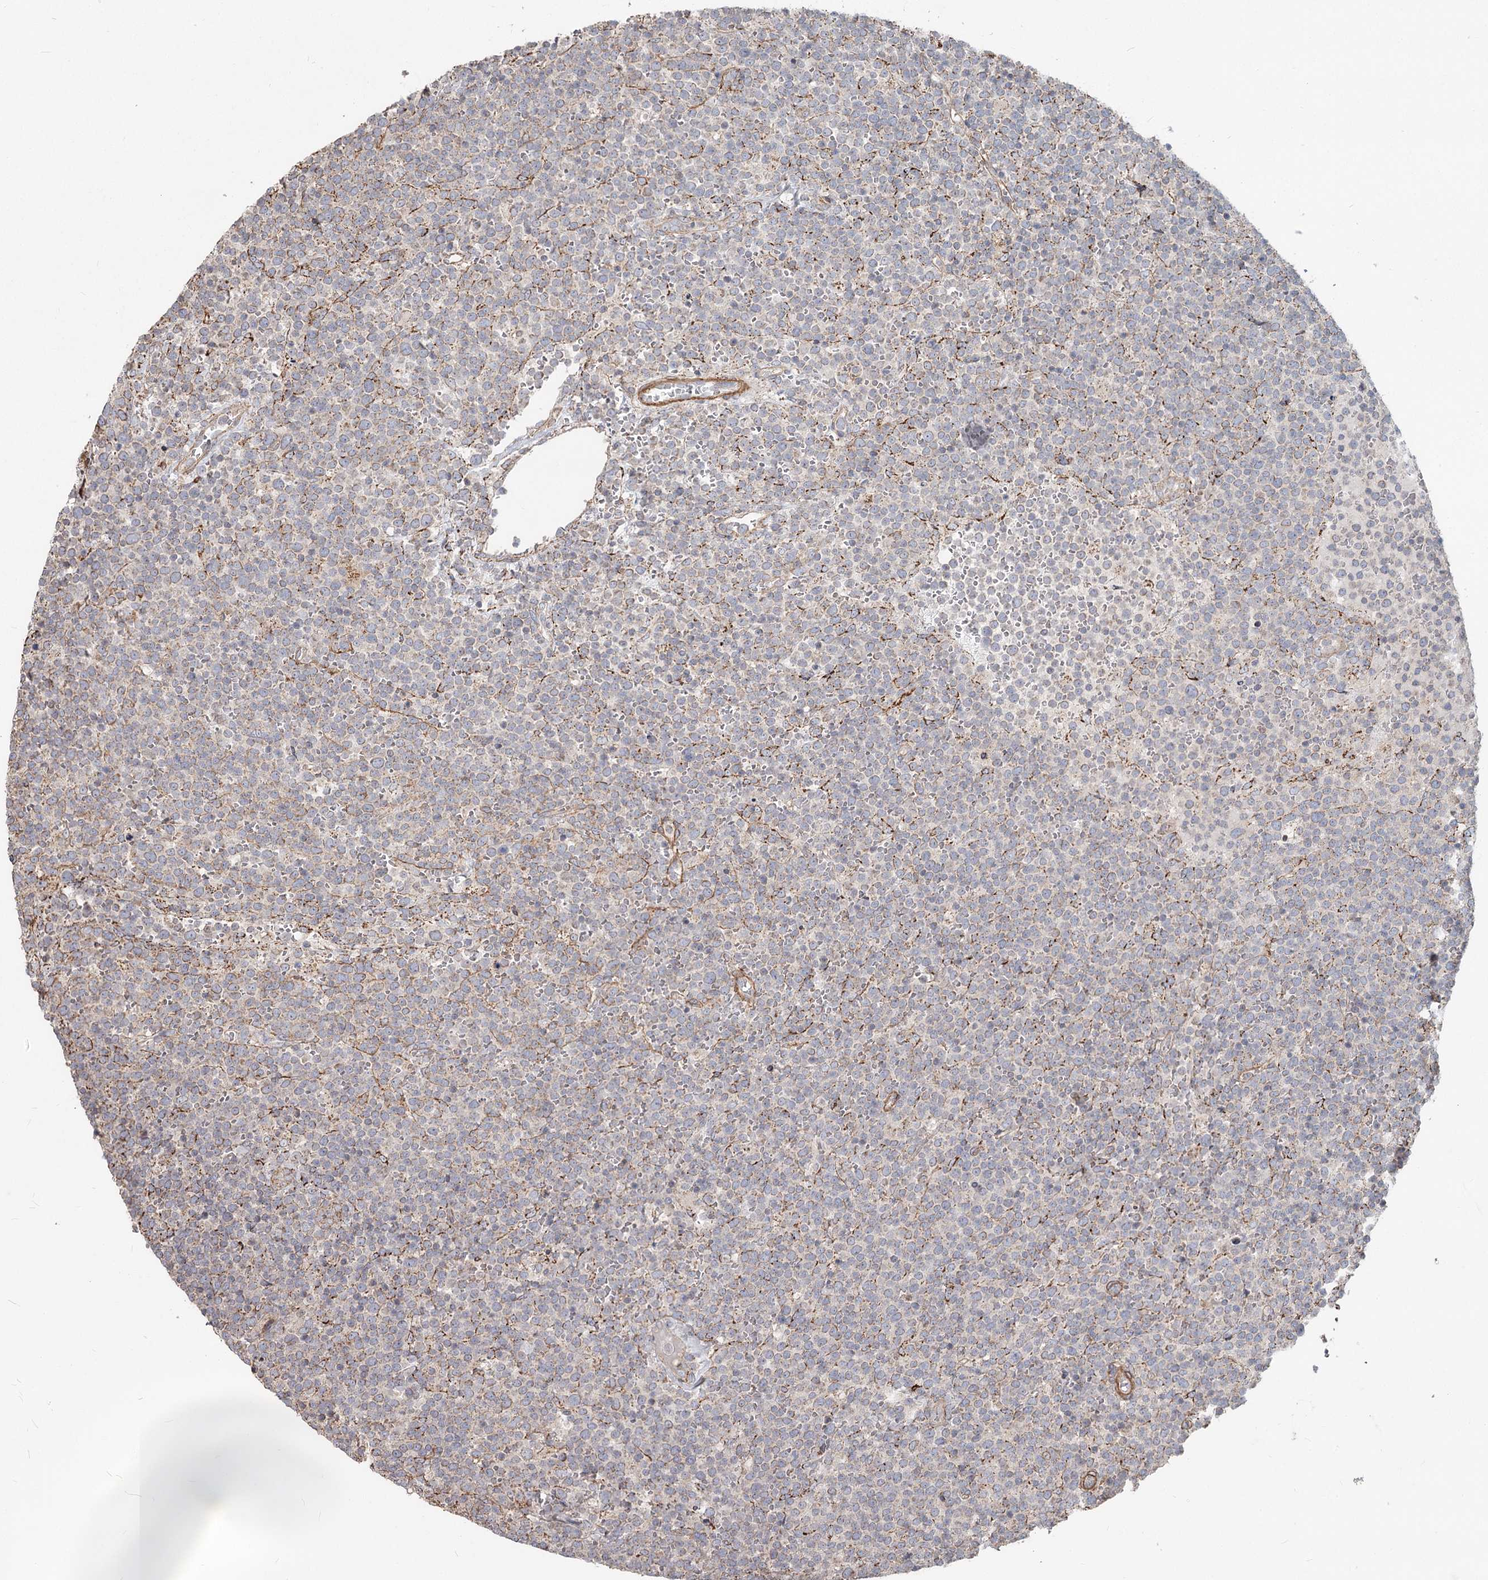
{"staining": {"intensity": "negative", "quantity": "none", "location": "none"}, "tissue": "lymphoma", "cell_type": "Tumor cells", "image_type": "cancer", "snomed": [{"axis": "morphology", "description": "Malignant lymphoma, non-Hodgkin's type, High grade"}, {"axis": "topography", "description": "Lymph node"}], "caption": "Protein analysis of high-grade malignant lymphoma, non-Hodgkin's type displays no significant staining in tumor cells.", "gene": "DHRS9", "patient": {"sex": "male", "age": 61}}